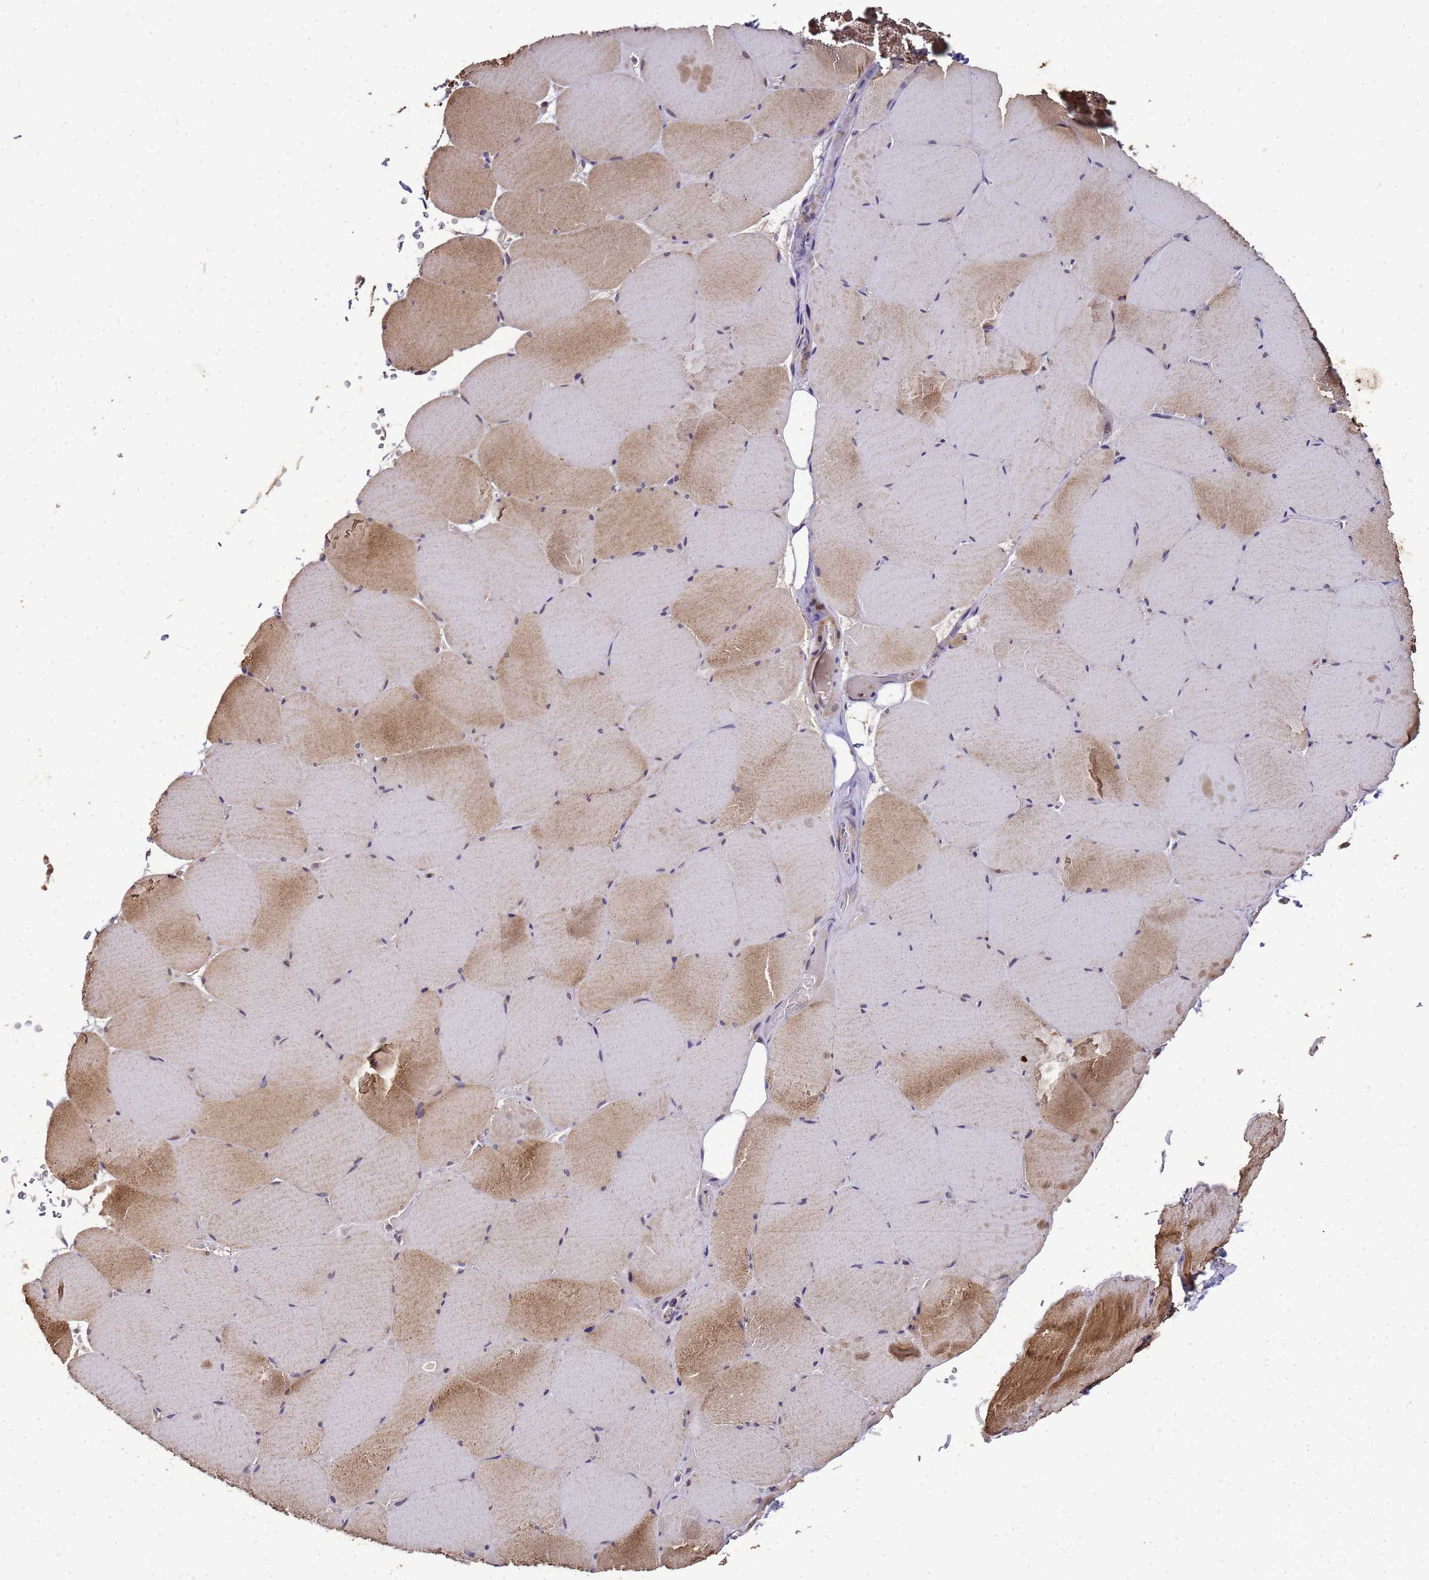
{"staining": {"intensity": "moderate", "quantity": "25%-75%", "location": "cytoplasmic/membranous"}, "tissue": "skeletal muscle", "cell_type": "Myocytes", "image_type": "normal", "snomed": [{"axis": "morphology", "description": "Normal tissue, NOS"}, {"axis": "topography", "description": "Skeletal muscle"}, {"axis": "topography", "description": "Head-Neck"}], "caption": "Approximately 25%-75% of myocytes in unremarkable skeletal muscle show moderate cytoplasmic/membranous protein expression as visualized by brown immunohistochemical staining.", "gene": "LGI4", "patient": {"sex": "male", "age": 66}}